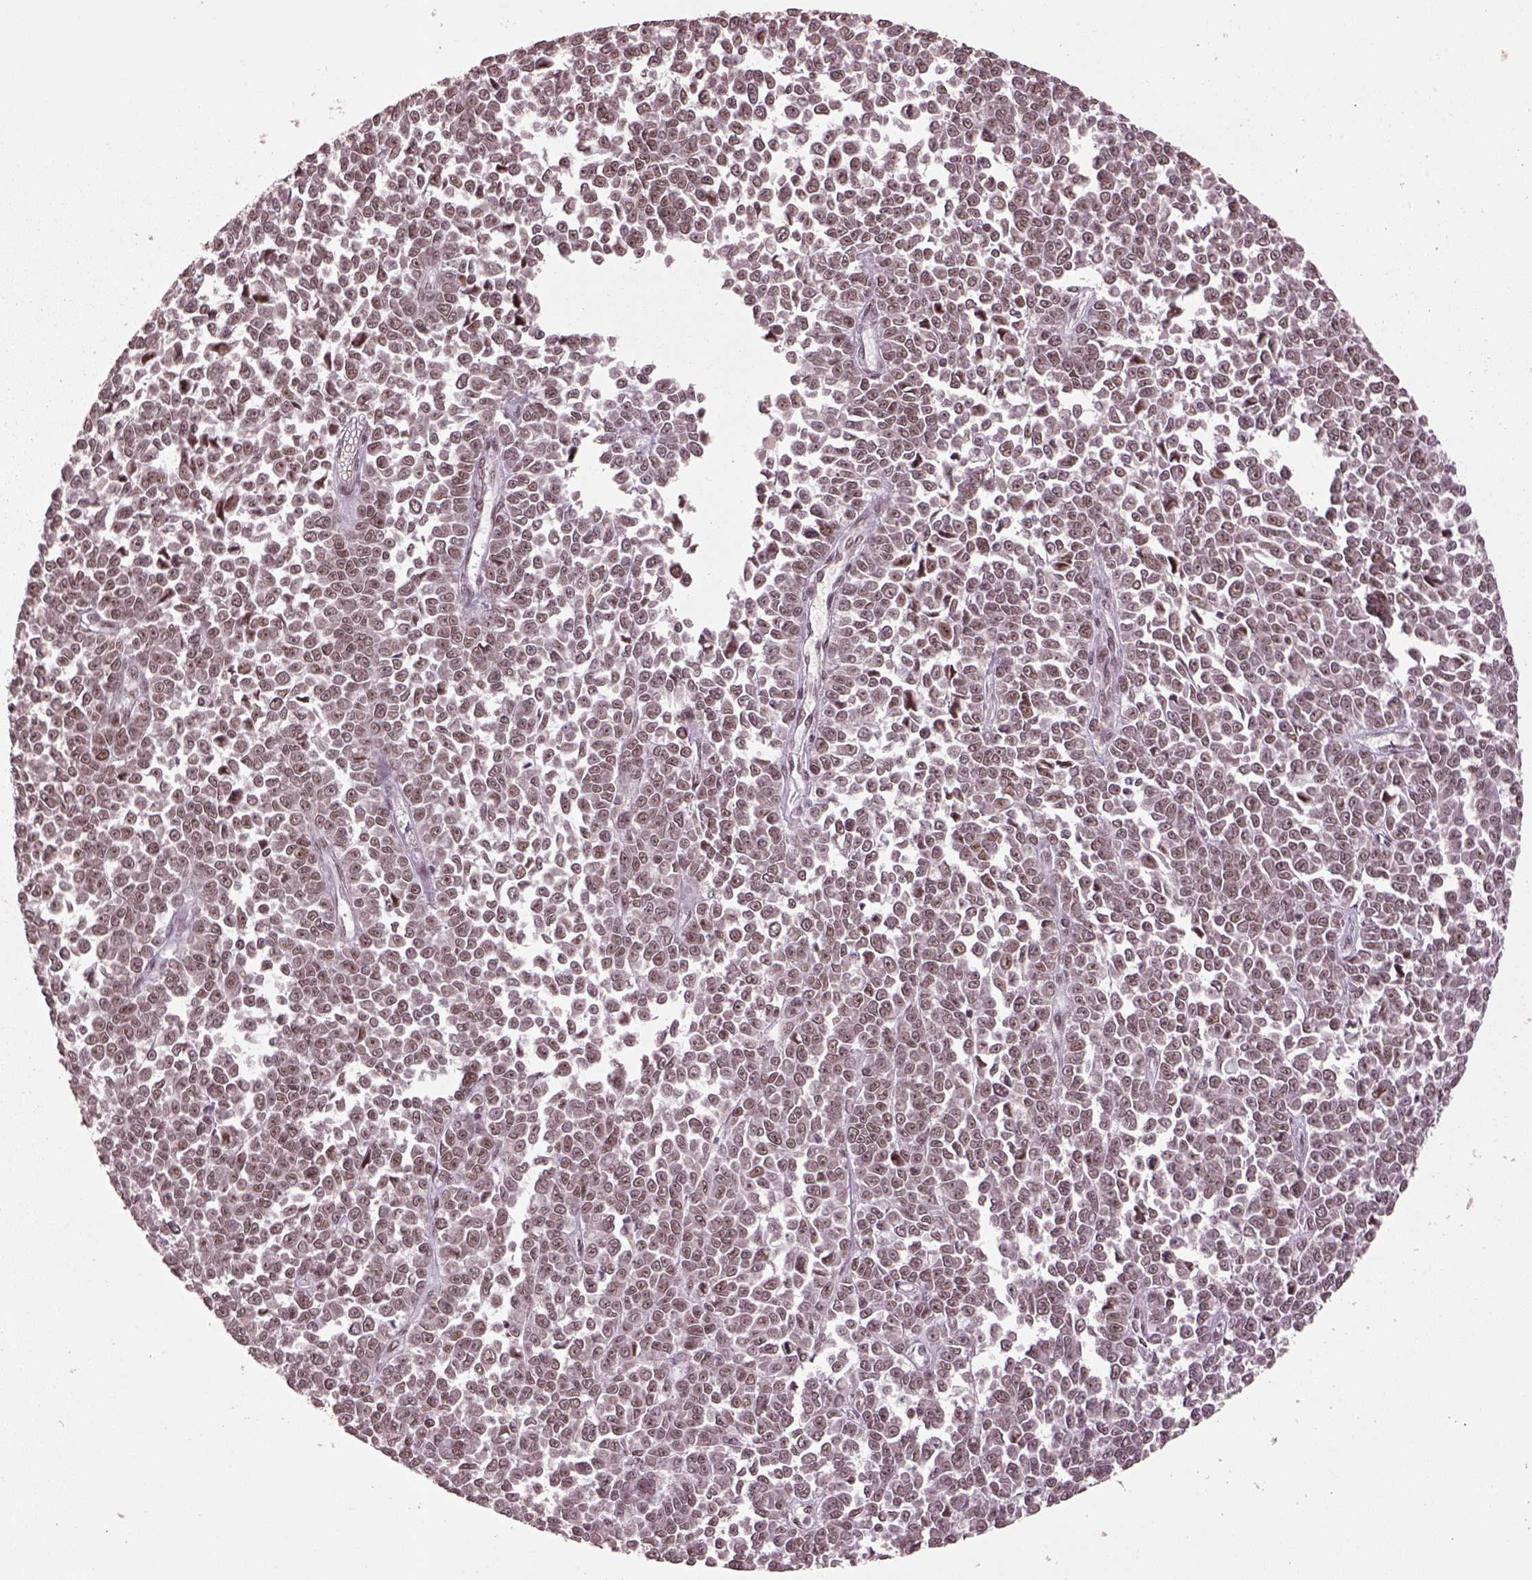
{"staining": {"intensity": "moderate", "quantity": ">75%", "location": "nuclear"}, "tissue": "melanoma", "cell_type": "Tumor cells", "image_type": "cancer", "snomed": [{"axis": "morphology", "description": "Malignant melanoma, NOS"}, {"axis": "topography", "description": "Skin"}], "caption": "Malignant melanoma tissue shows moderate nuclear positivity in approximately >75% of tumor cells", "gene": "BRD9", "patient": {"sex": "female", "age": 95}}